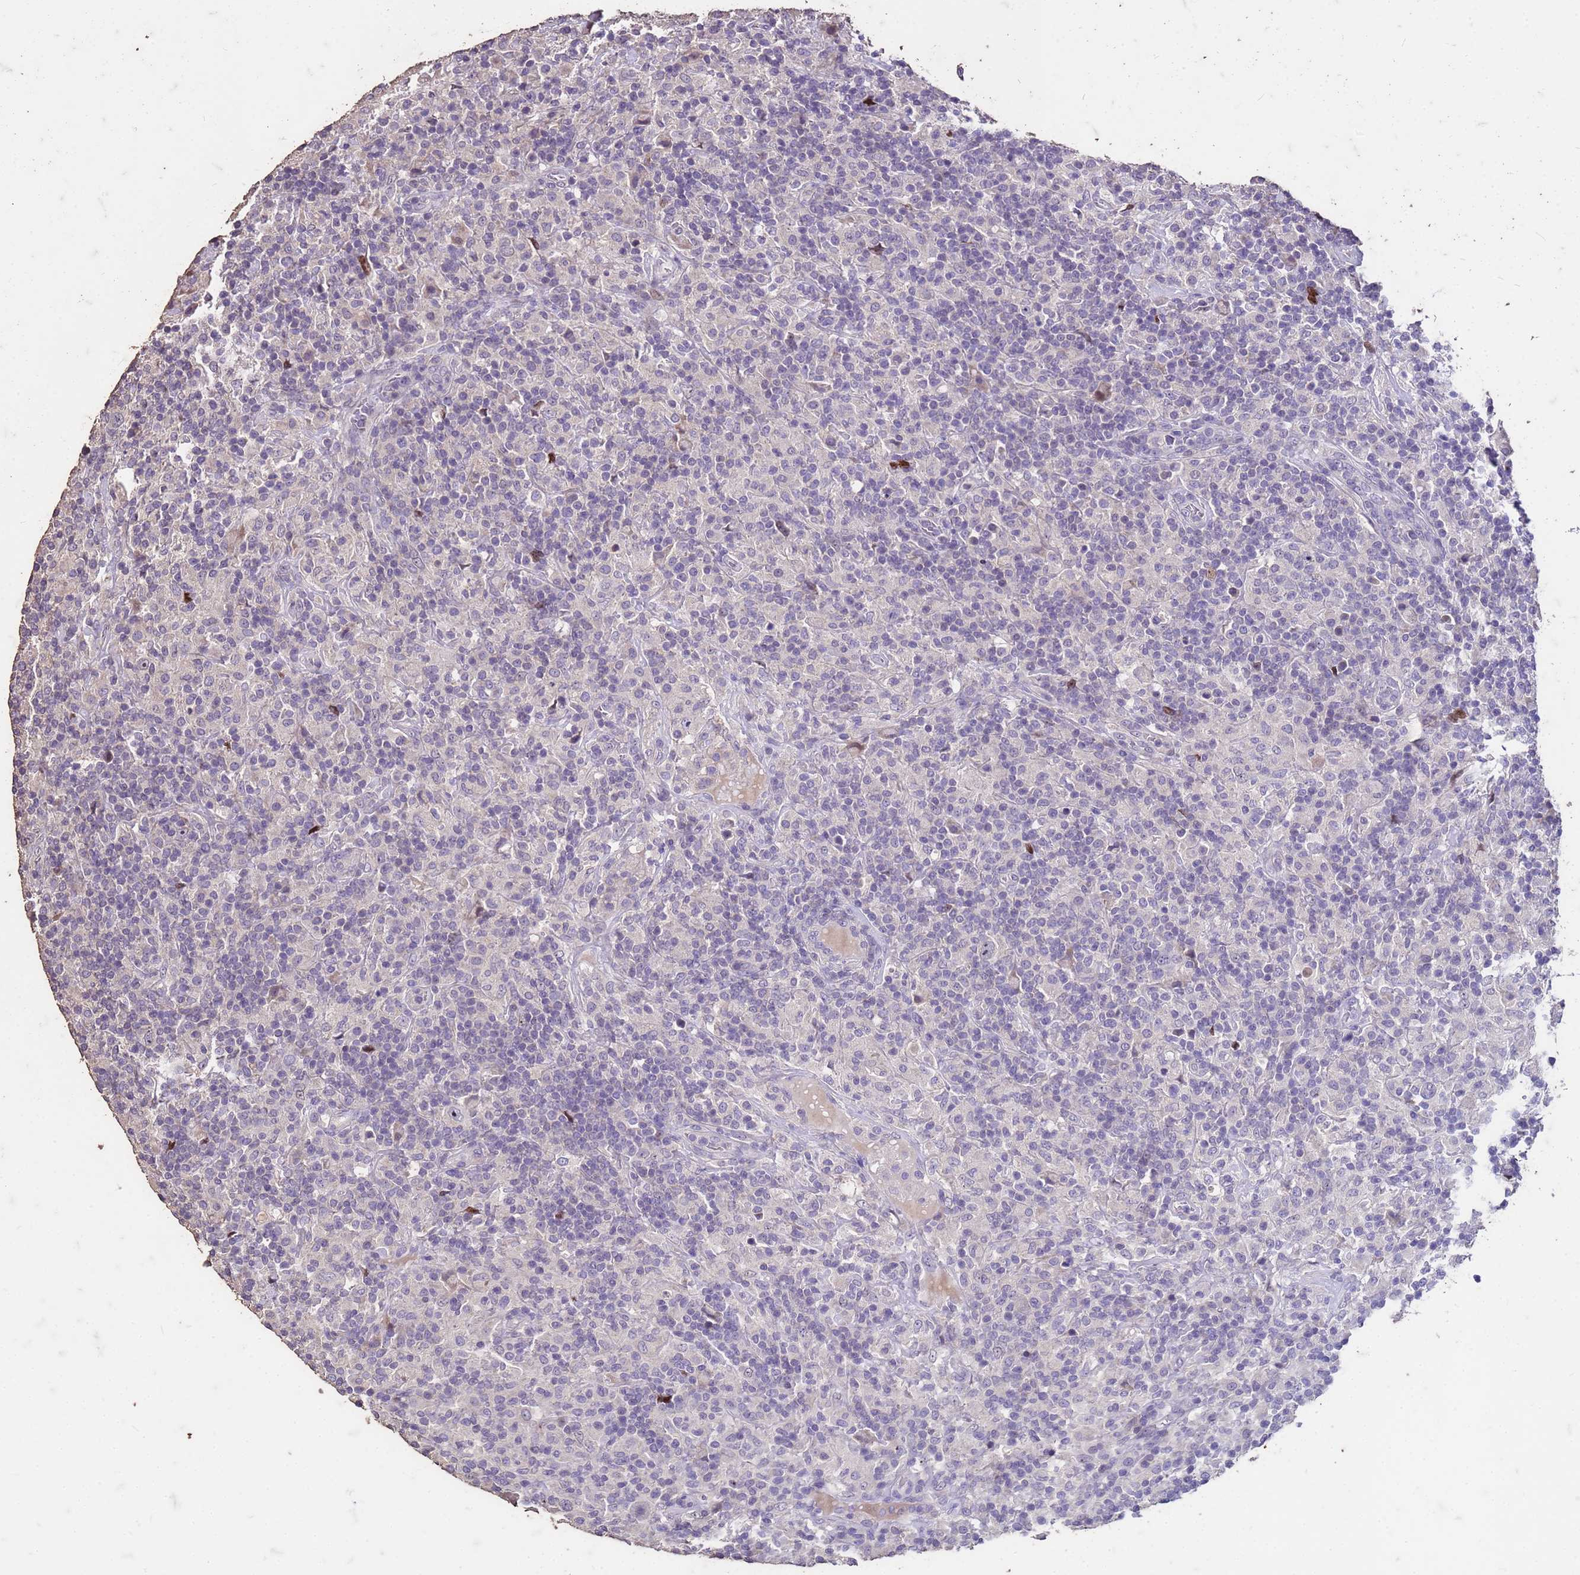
{"staining": {"intensity": "negative", "quantity": "none", "location": "none"}, "tissue": "lymphoma", "cell_type": "Tumor cells", "image_type": "cancer", "snomed": [{"axis": "morphology", "description": "Hodgkin's disease, NOS"}, {"axis": "topography", "description": "Lymph node"}], "caption": "There is no significant expression in tumor cells of Hodgkin's disease.", "gene": "FAM184B", "patient": {"sex": "male", "age": 70}}